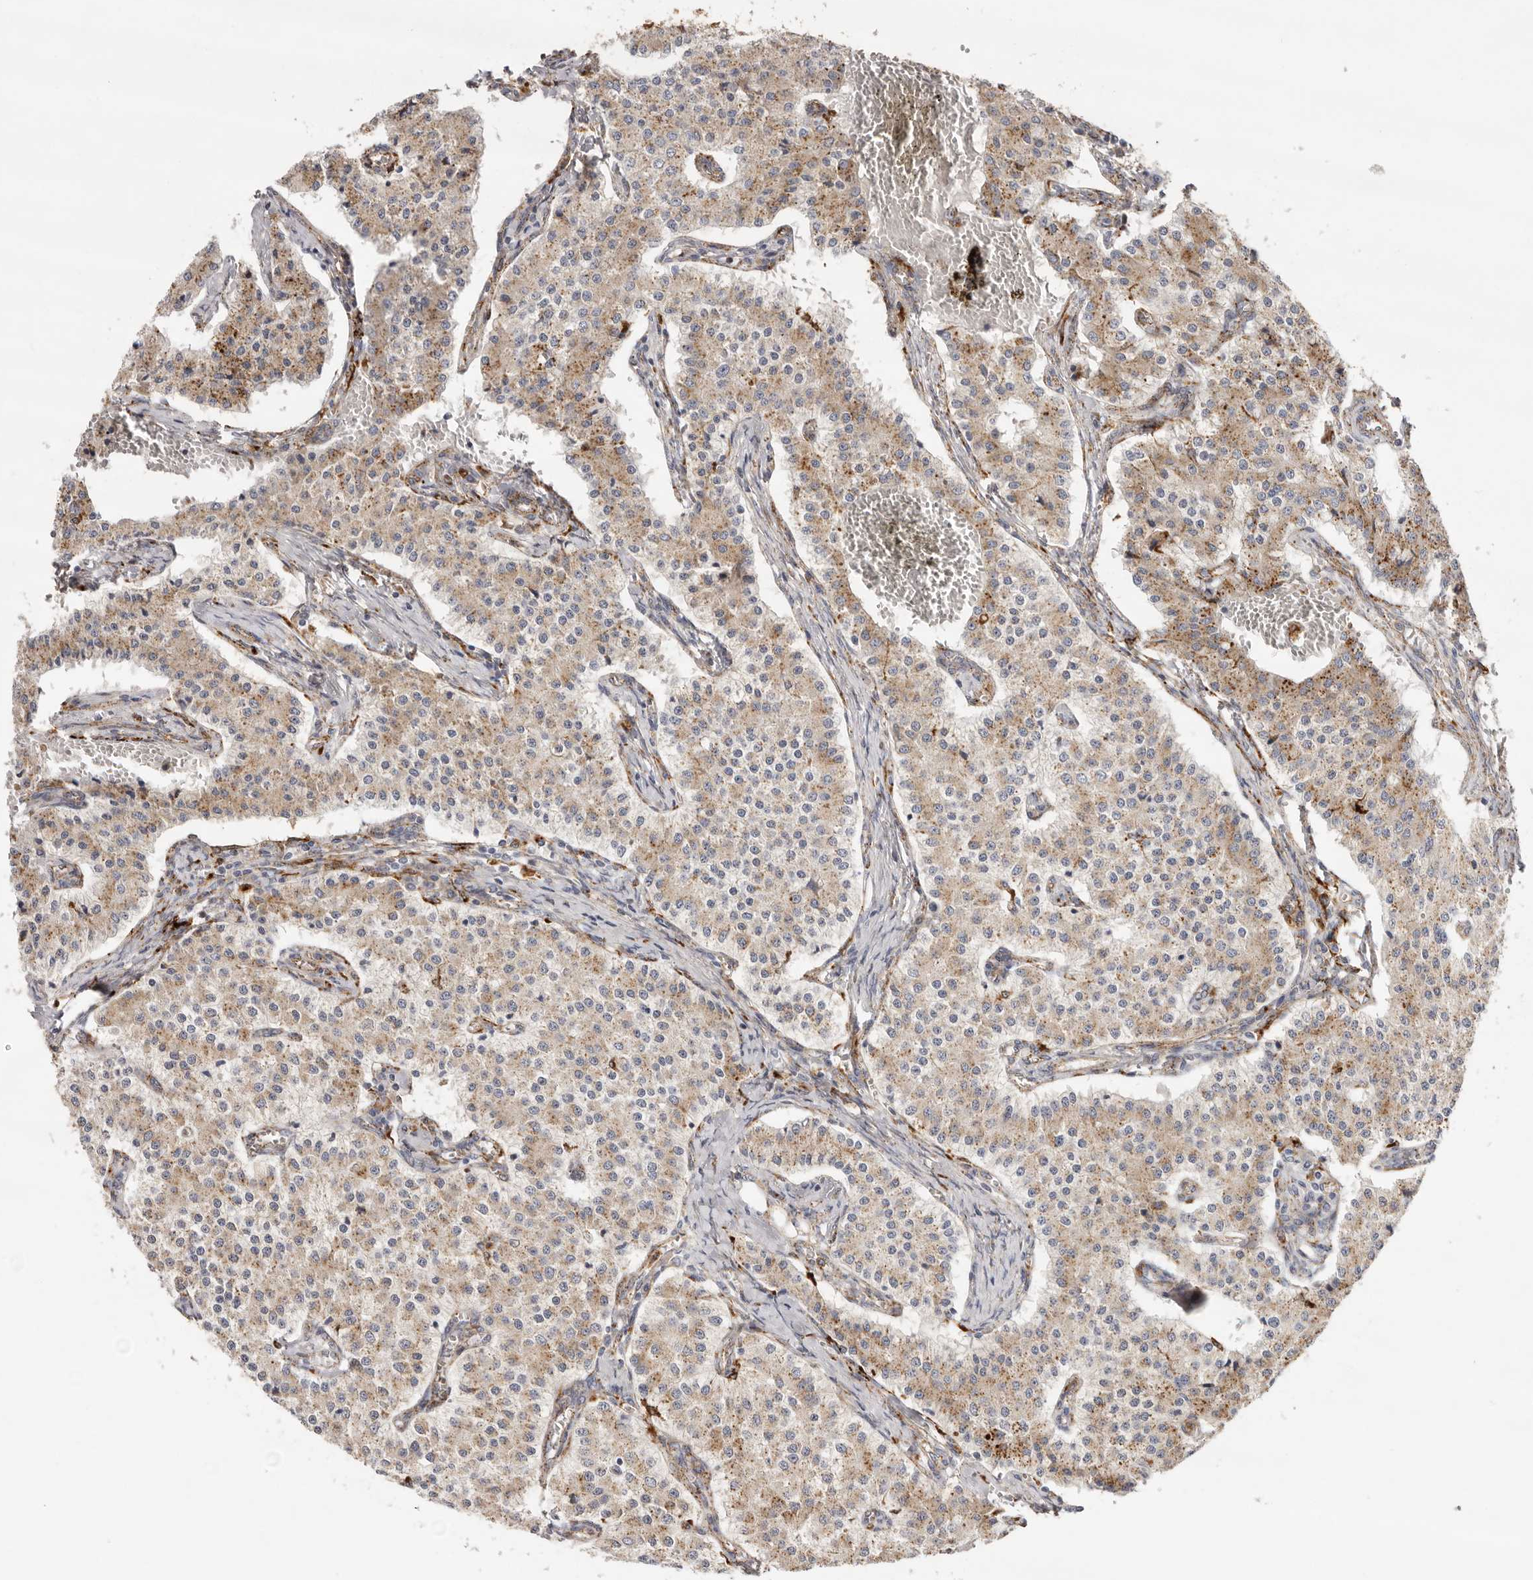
{"staining": {"intensity": "weak", "quantity": ">75%", "location": "cytoplasmic/membranous"}, "tissue": "carcinoid", "cell_type": "Tumor cells", "image_type": "cancer", "snomed": [{"axis": "morphology", "description": "Carcinoid, malignant, NOS"}, {"axis": "topography", "description": "Colon"}], "caption": "Immunohistochemical staining of carcinoid demonstrates low levels of weak cytoplasmic/membranous protein positivity in approximately >75% of tumor cells.", "gene": "GRN", "patient": {"sex": "female", "age": 52}}